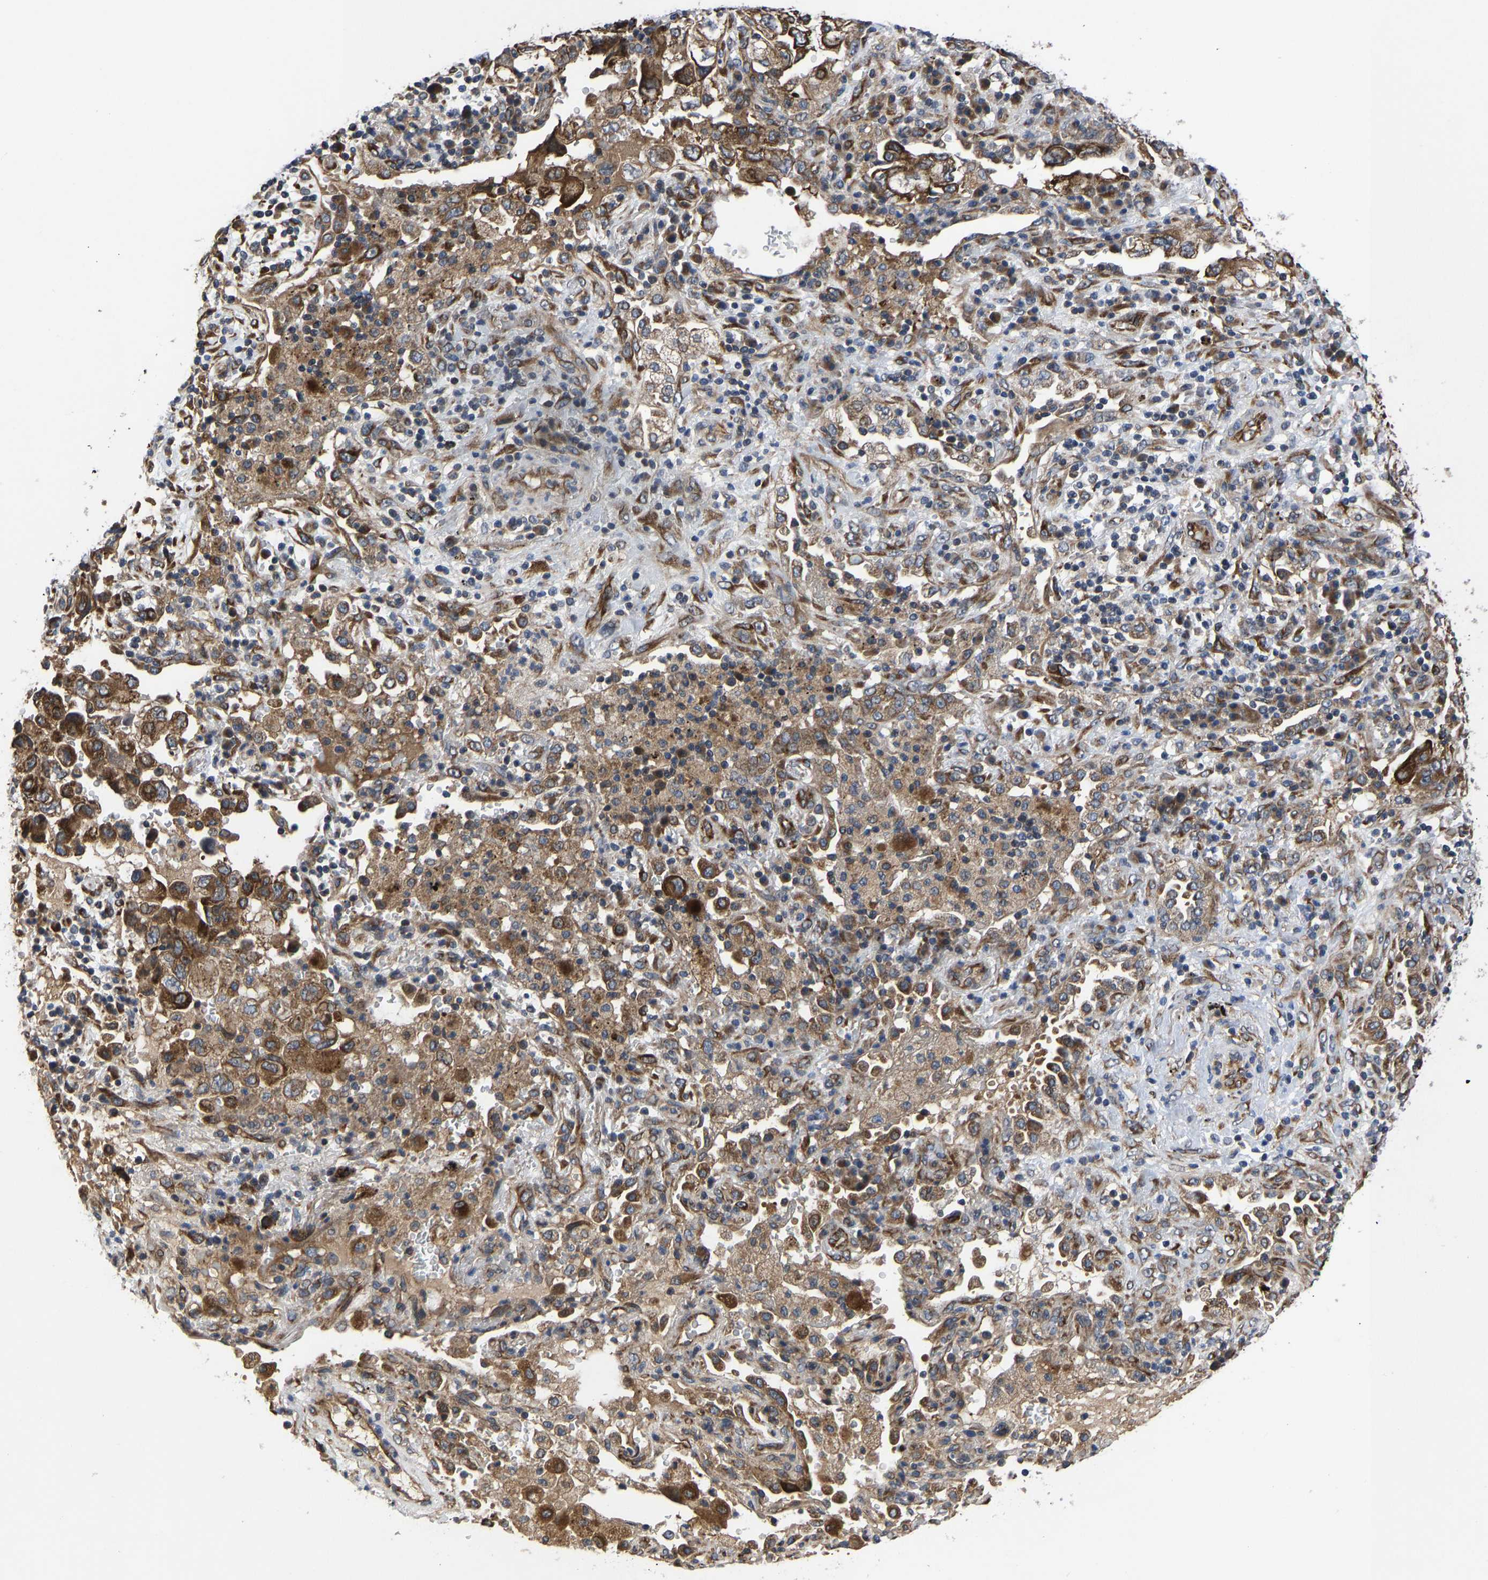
{"staining": {"intensity": "moderate", "quantity": "25%-75%", "location": "cytoplasmic/membranous"}, "tissue": "lung cancer", "cell_type": "Tumor cells", "image_type": "cancer", "snomed": [{"axis": "morphology", "description": "Adenocarcinoma, NOS"}, {"axis": "topography", "description": "Lung"}], "caption": "Immunohistochemistry (IHC) micrograph of lung cancer (adenocarcinoma) stained for a protein (brown), which exhibits medium levels of moderate cytoplasmic/membranous staining in about 25%-75% of tumor cells.", "gene": "FRRS1", "patient": {"sex": "male", "age": 64}}